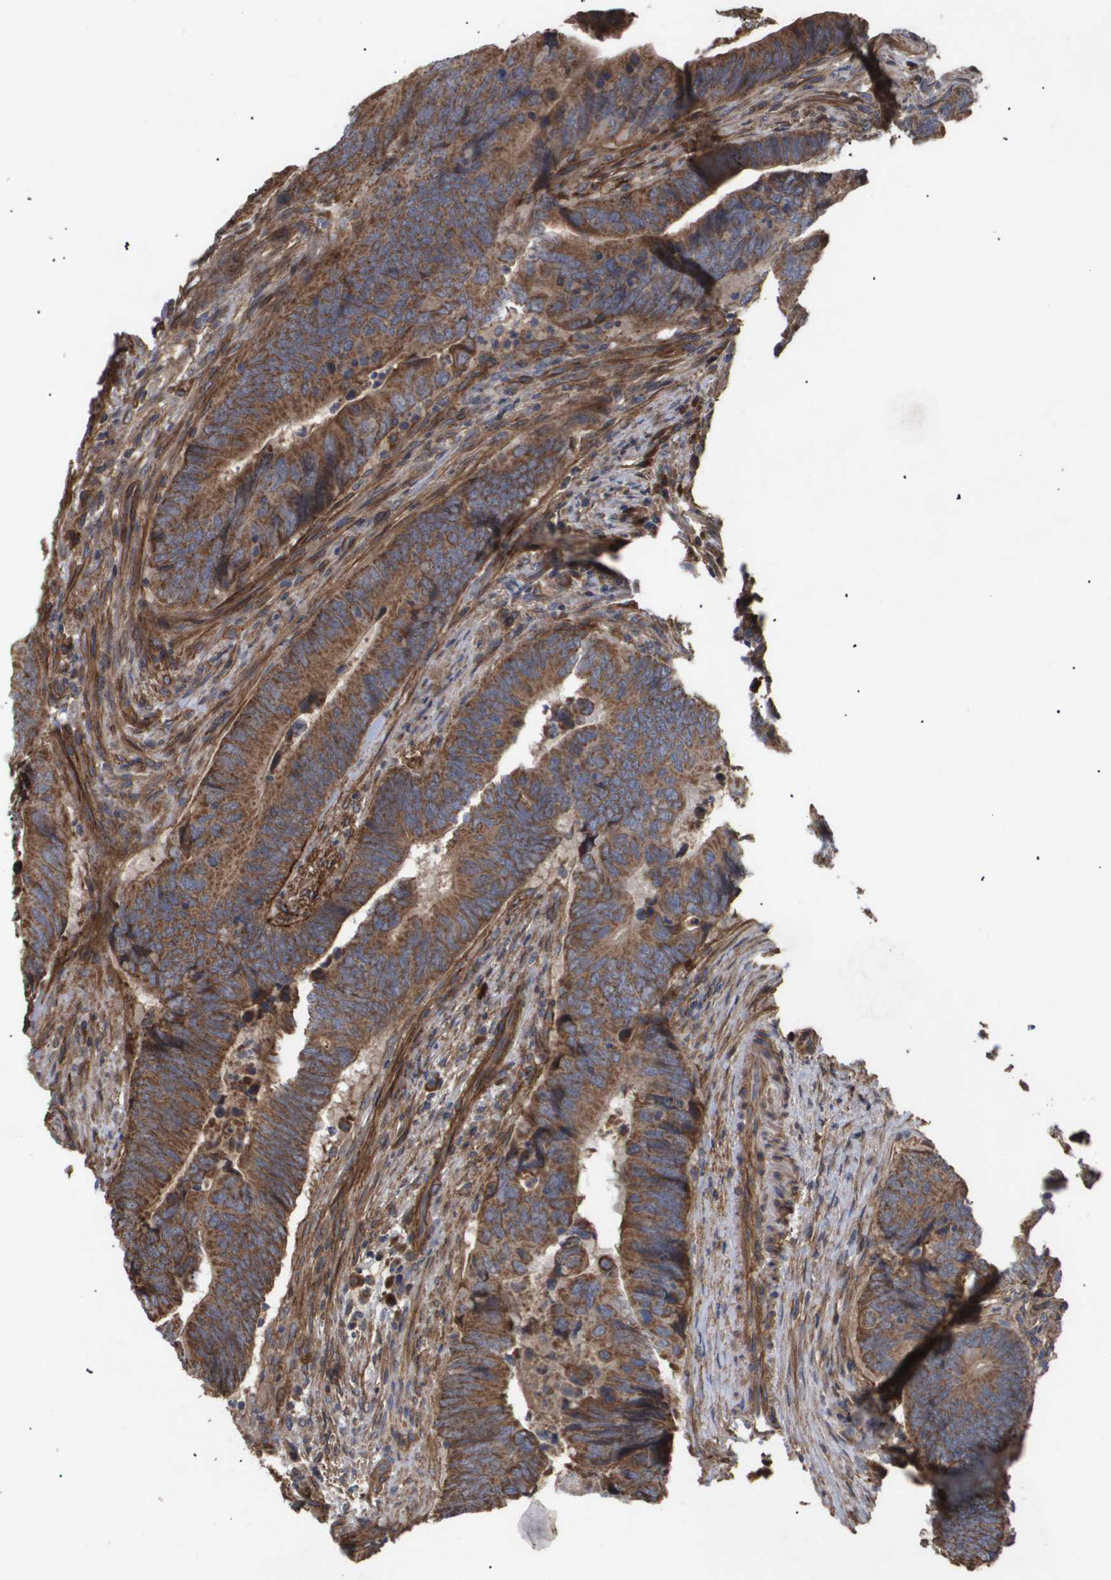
{"staining": {"intensity": "moderate", "quantity": ">75%", "location": "cytoplasmic/membranous"}, "tissue": "colorectal cancer", "cell_type": "Tumor cells", "image_type": "cancer", "snomed": [{"axis": "morphology", "description": "Normal tissue, NOS"}, {"axis": "morphology", "description": "Adenocarcinoma, NOS"}, {"axis": "topography", "description": "Colon"}], "caption": "Protein staining of adenocarcinoma (colorectal) tissue displays moderate cytoplasmic/membranous positivity in about >75% of tumor cells.", "gene": "TNS1", "patient": {"sex": "male", "age": 56}}